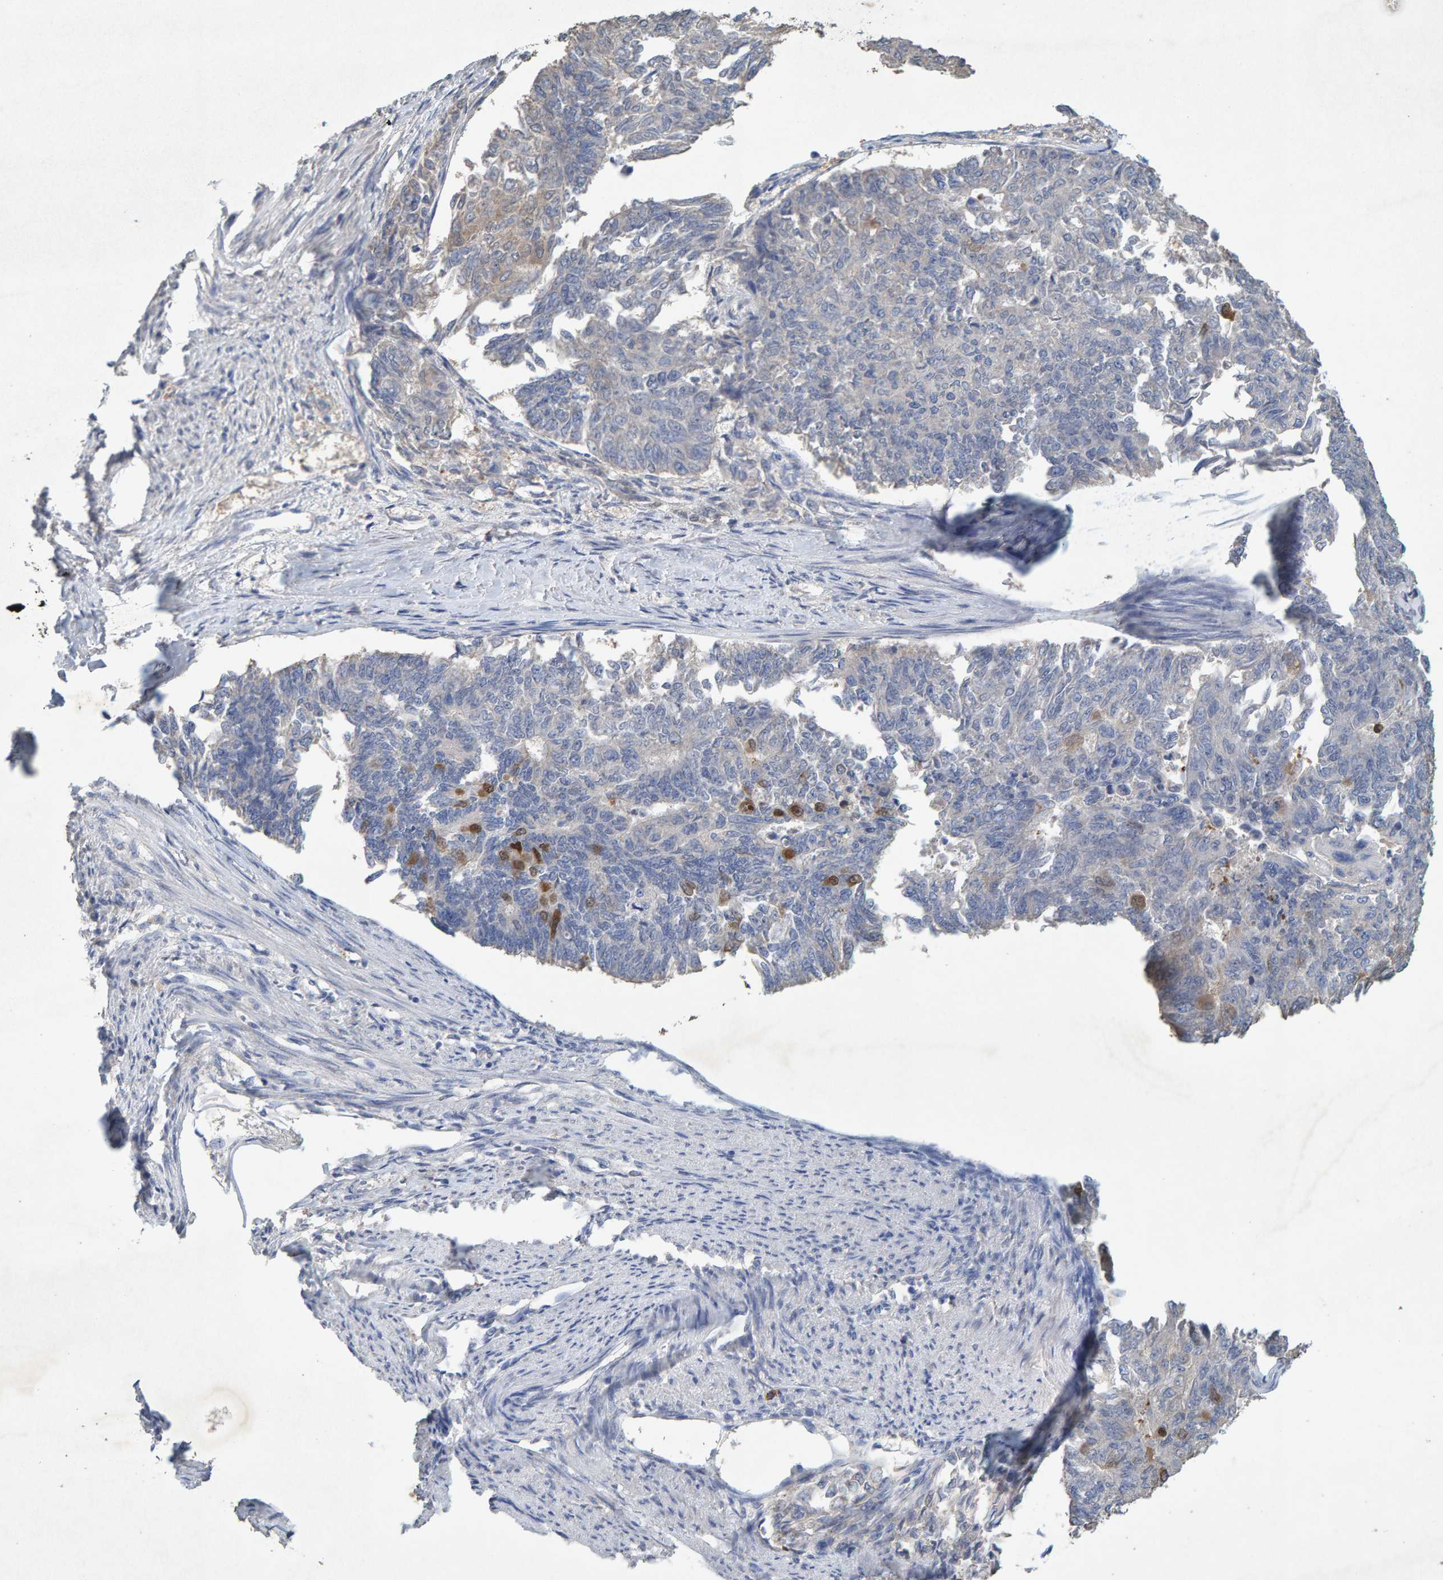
{"staining": {"intensity": "moderate", "quantity": "<25%", "location": "cytoplasmic/membranous,nuclear"}, "tissue": "endometrial cancer", "cell_type": "Tumor cells", "image_type": "cancer", "snomed": [{"axis": "morphology", "description": "Adenocarcinoma, NOS"}, {"axis": "topography", "description": "Endometrium"}], "caption": "Immunohistochemical staining of adenocarcinoma (endometrial) demonstrates low levels of moderate cytoplasmic/membranous and nuclear expression in approximately <25% of tumor cells.", "gene": "CTH", "patient": {"sex": "female", "age": 32}}